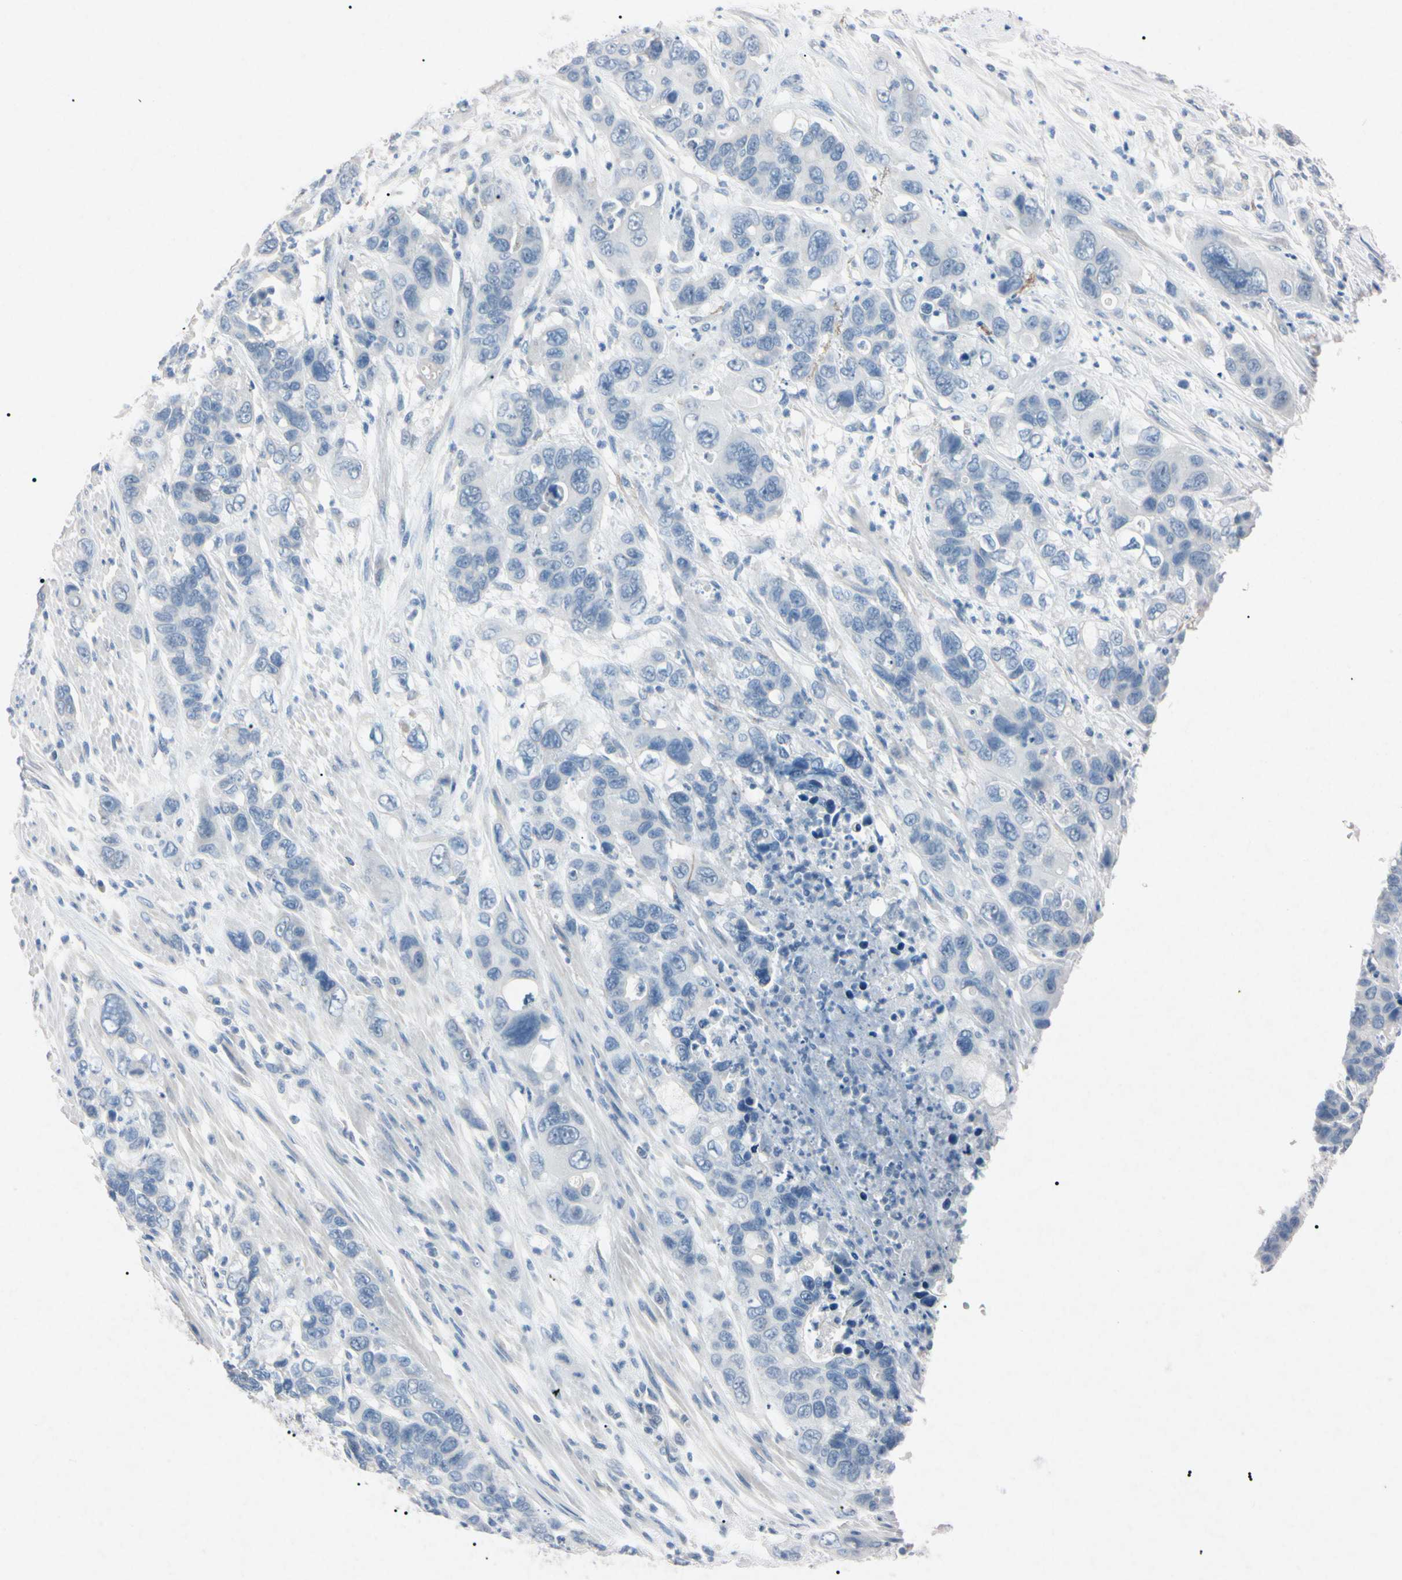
{"staining": {"intensity": "negative", "quantity": "none", "location": "none"}, "tissue": "pancreatic cancer", "cell_type": "Tumor cells", "image_type": "cancer", "snomed": [{"axis": "morphology", "description": "Adenocarcinoma, NOS"}, {"axis": "topography", "description": "Pancreas"}], "caption": "There is no significant positivity in tumor cells of pancreatic cancer.", "gene": "ELN", "patient": {"sex": "female", "age": 71}}